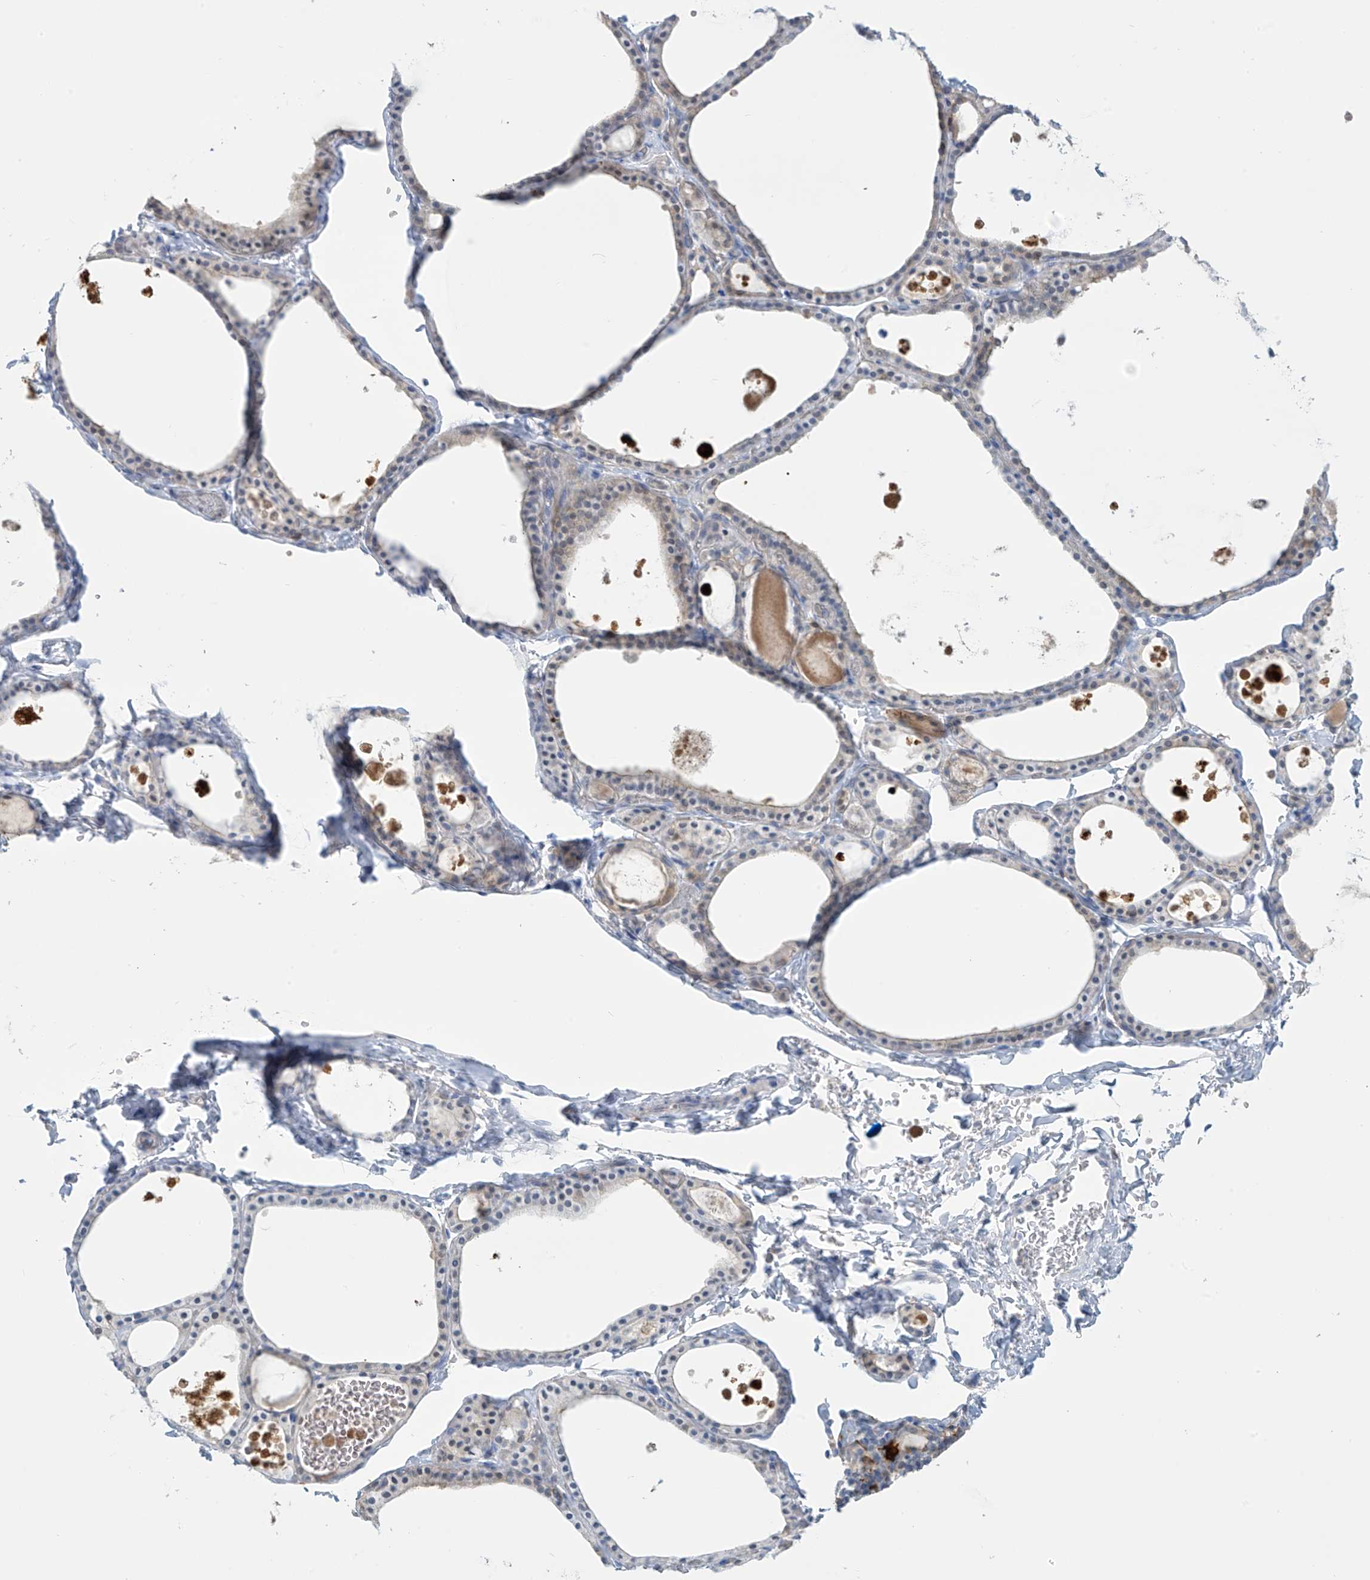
{"staining": {"intensity": "negative", "quantity": "none", "location": "none"}, "tissue": "thyroid gland", "cell_type": "Glandular cells", "image_type": "normal", "snomed": [{"axis": "morphology", "description": "Normal tissue, NOS"}, {"axis": "topography", "description": "Thyroid gland"}], "caption": "The immunohistochemistry (IHC) image has no significant positivity in glandular cells of thyroid gland.", "gene": "TRMT2B", "patient": {"sex": "male", "age": 56}}